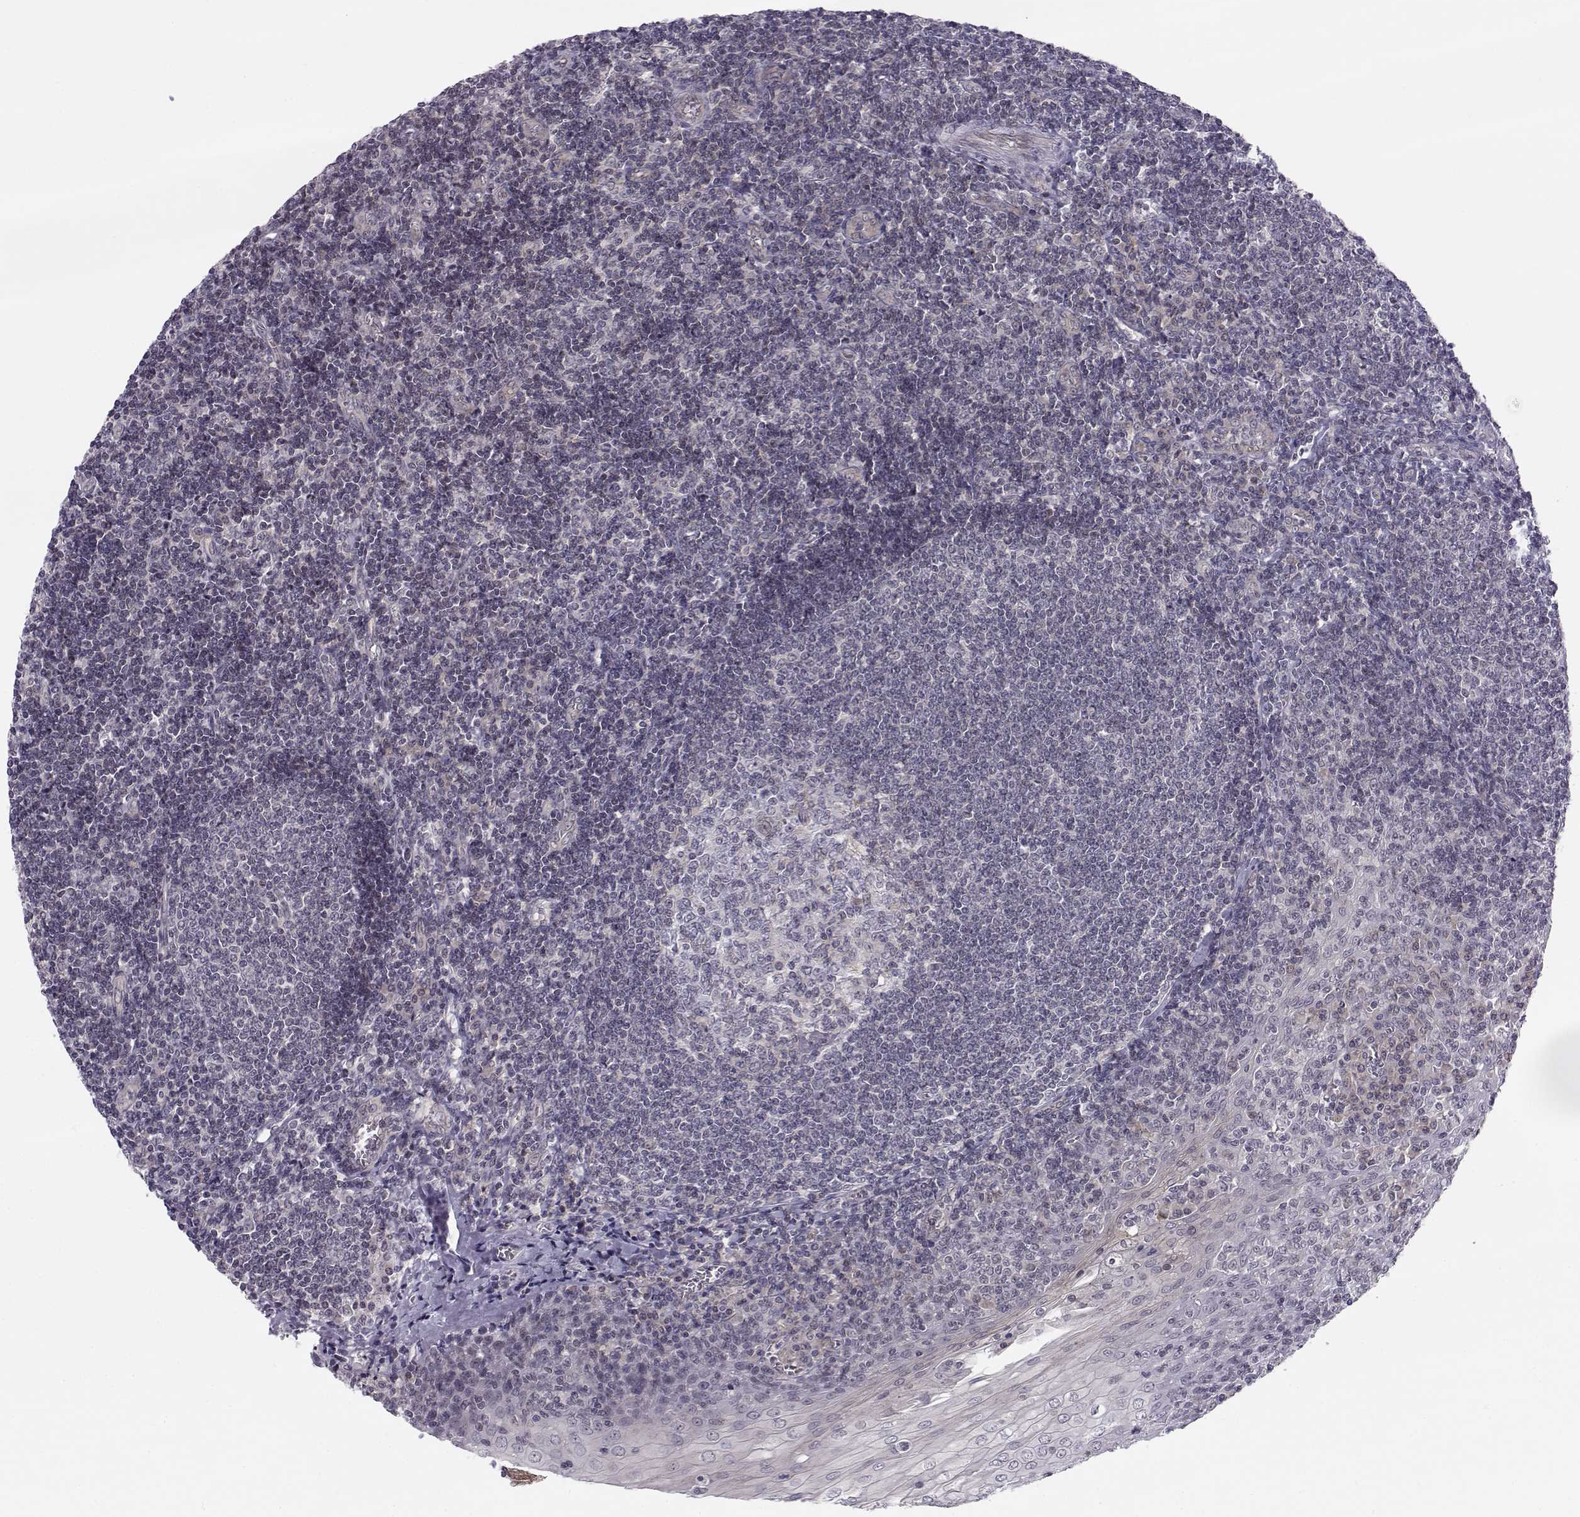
{"staining": {"intensity": "negative", "quantity": "none", "location": "none"}, "tissue": "tonsil", "cell_type": "Germinal center cells", "image_type": "normal", "snomed": [{"axis": "morphology", "description": "Normal tissue, NOS"}, {"axis": "topography", "description": "Tonsil"}], "caption": "An immunohistochemistry (IHC) photomicrograph of unremarkable tonsil is shown. There is no staining in germinal center cells of tonsil.", "gene": "KIF13B", "patient": {"sex": "male", "age": 33}}